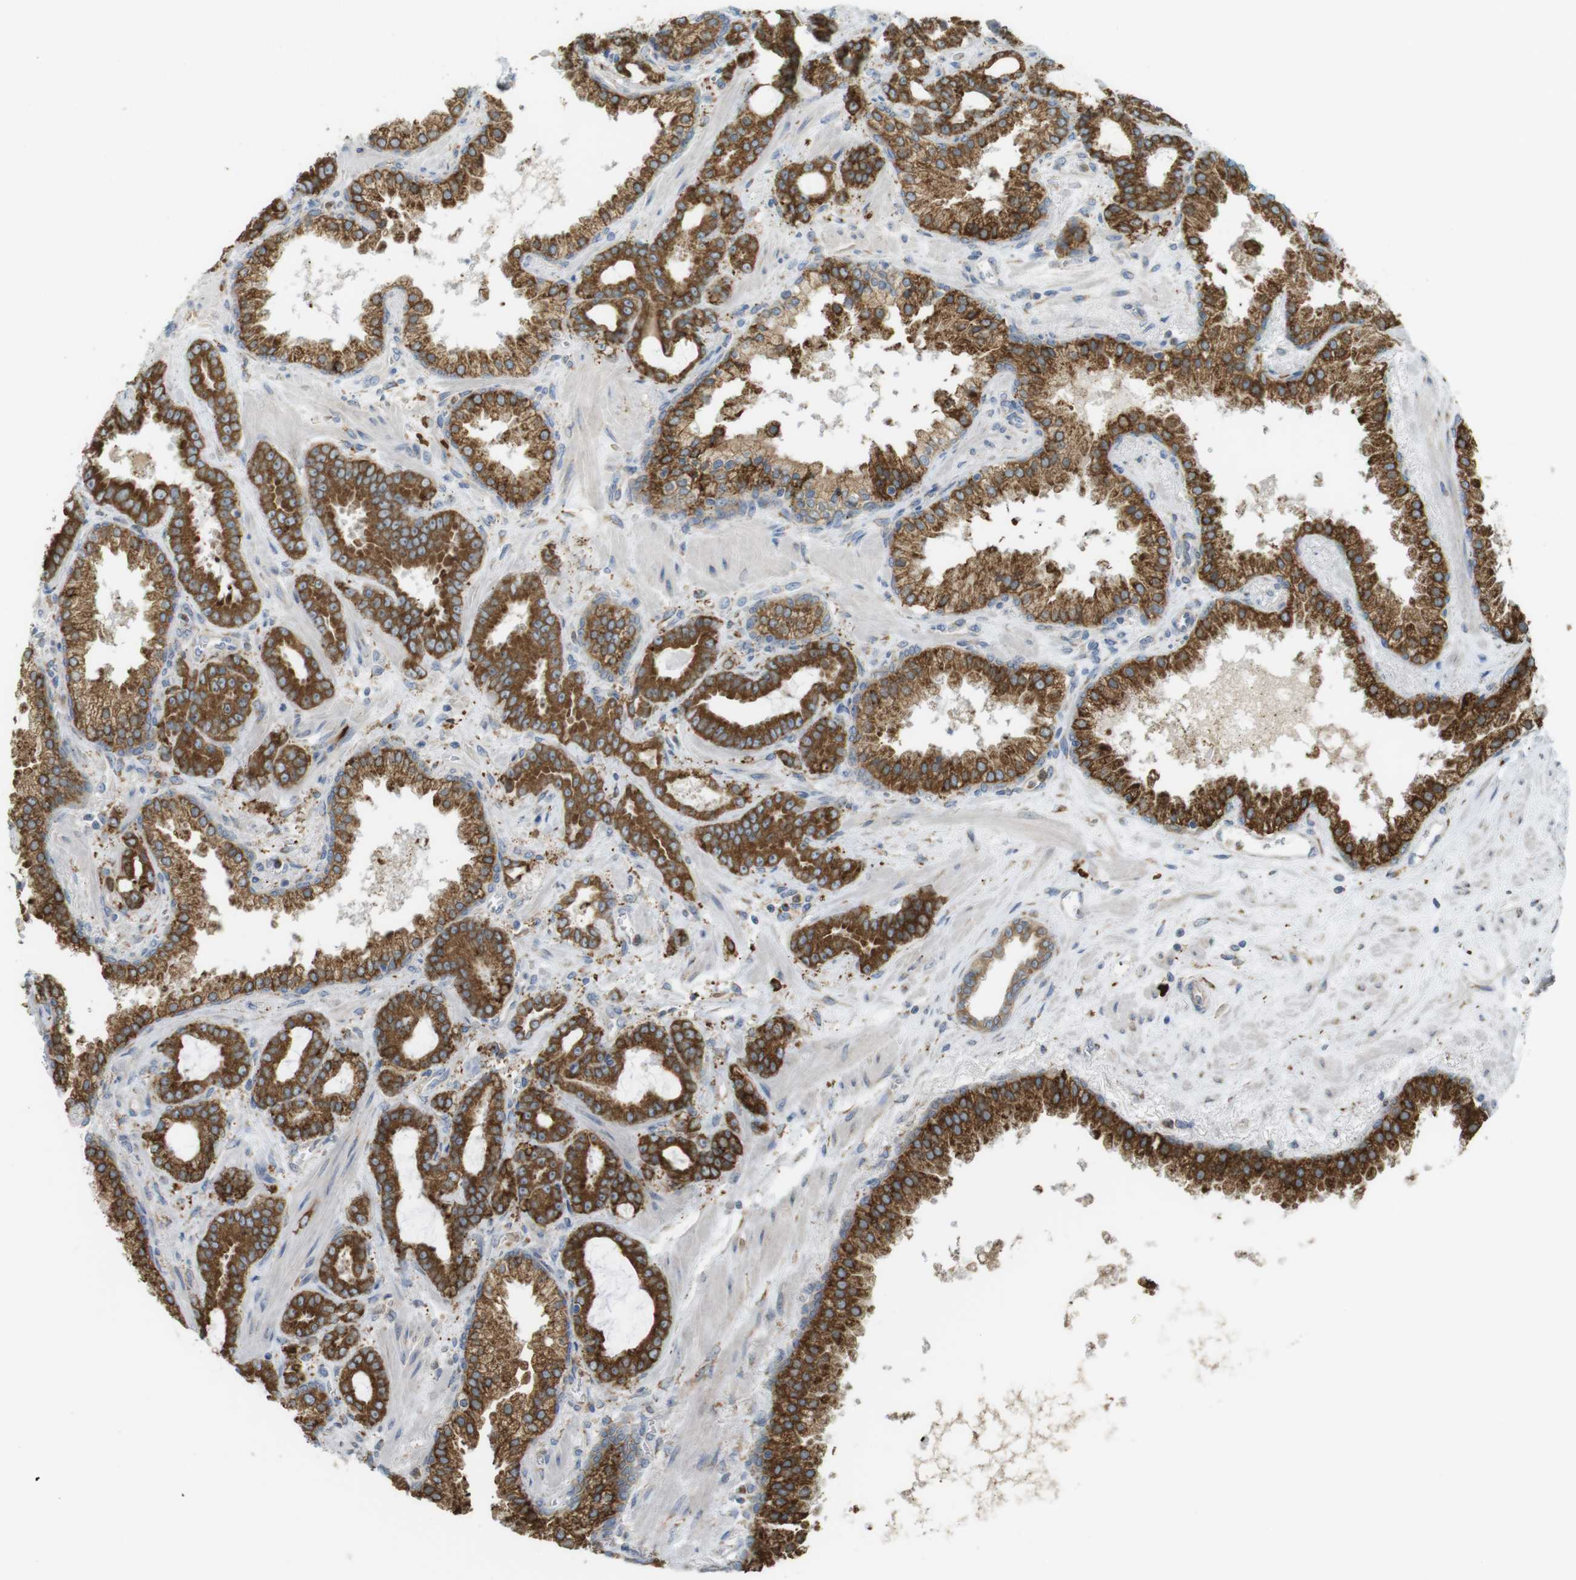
{"staining": {"intensity": "strong", "quantity": ">75%", "location": "cytoplasmic/membranous"}, "tissue": "prostate cancer", "cell_type": "Tumor cells", "image_type": "cancer", "snomed": [{"axis": "morphology", "description": "Adenocarcinoma, Low grade"}, {"axis": "topography", "description": "Prostate"}], "caption": "Prostate cancer stained with a protein marker displays strong staining in tumor cells.", "gene": "MBOAT2", "patient": {"sex": "male", "age": 60}}